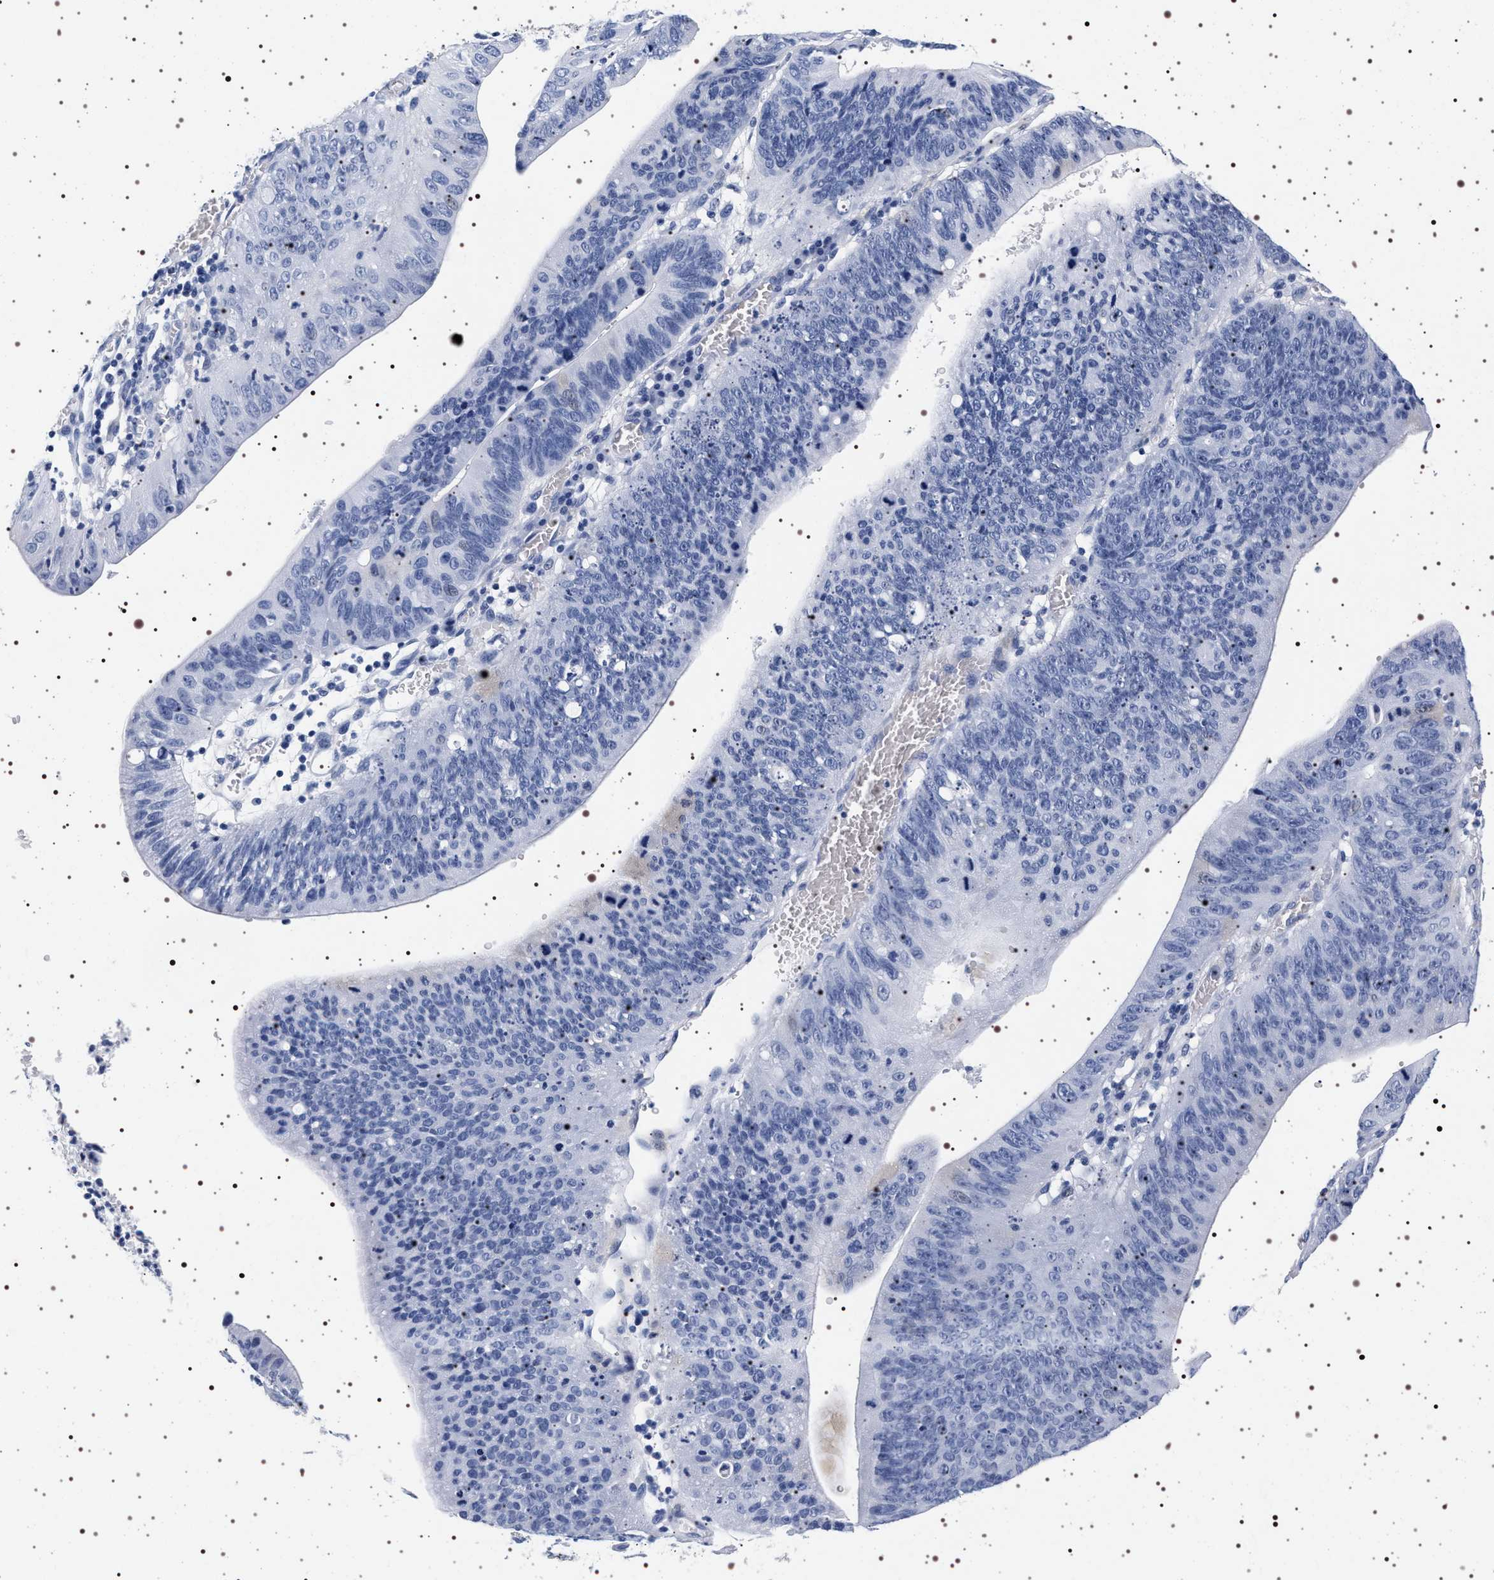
{"staining": {"intensity": "negative", "quantity": "none", "location": "none"}, "tissue": "stomach cancer", "cell_type": "Tumor cells", "image_type": "cancer", "snomed": [{"axis": "morphology", "description": "Adenocarcinoma, NOS"}, {"axis": "topography", "description": "Stomach"}], "caption": "DAB immunohistochemical staining of human stomach cancer shows no significant positivity in tumor cells.", "gene": "SYN1", "patient": {"sex": "male", "age": 59}}